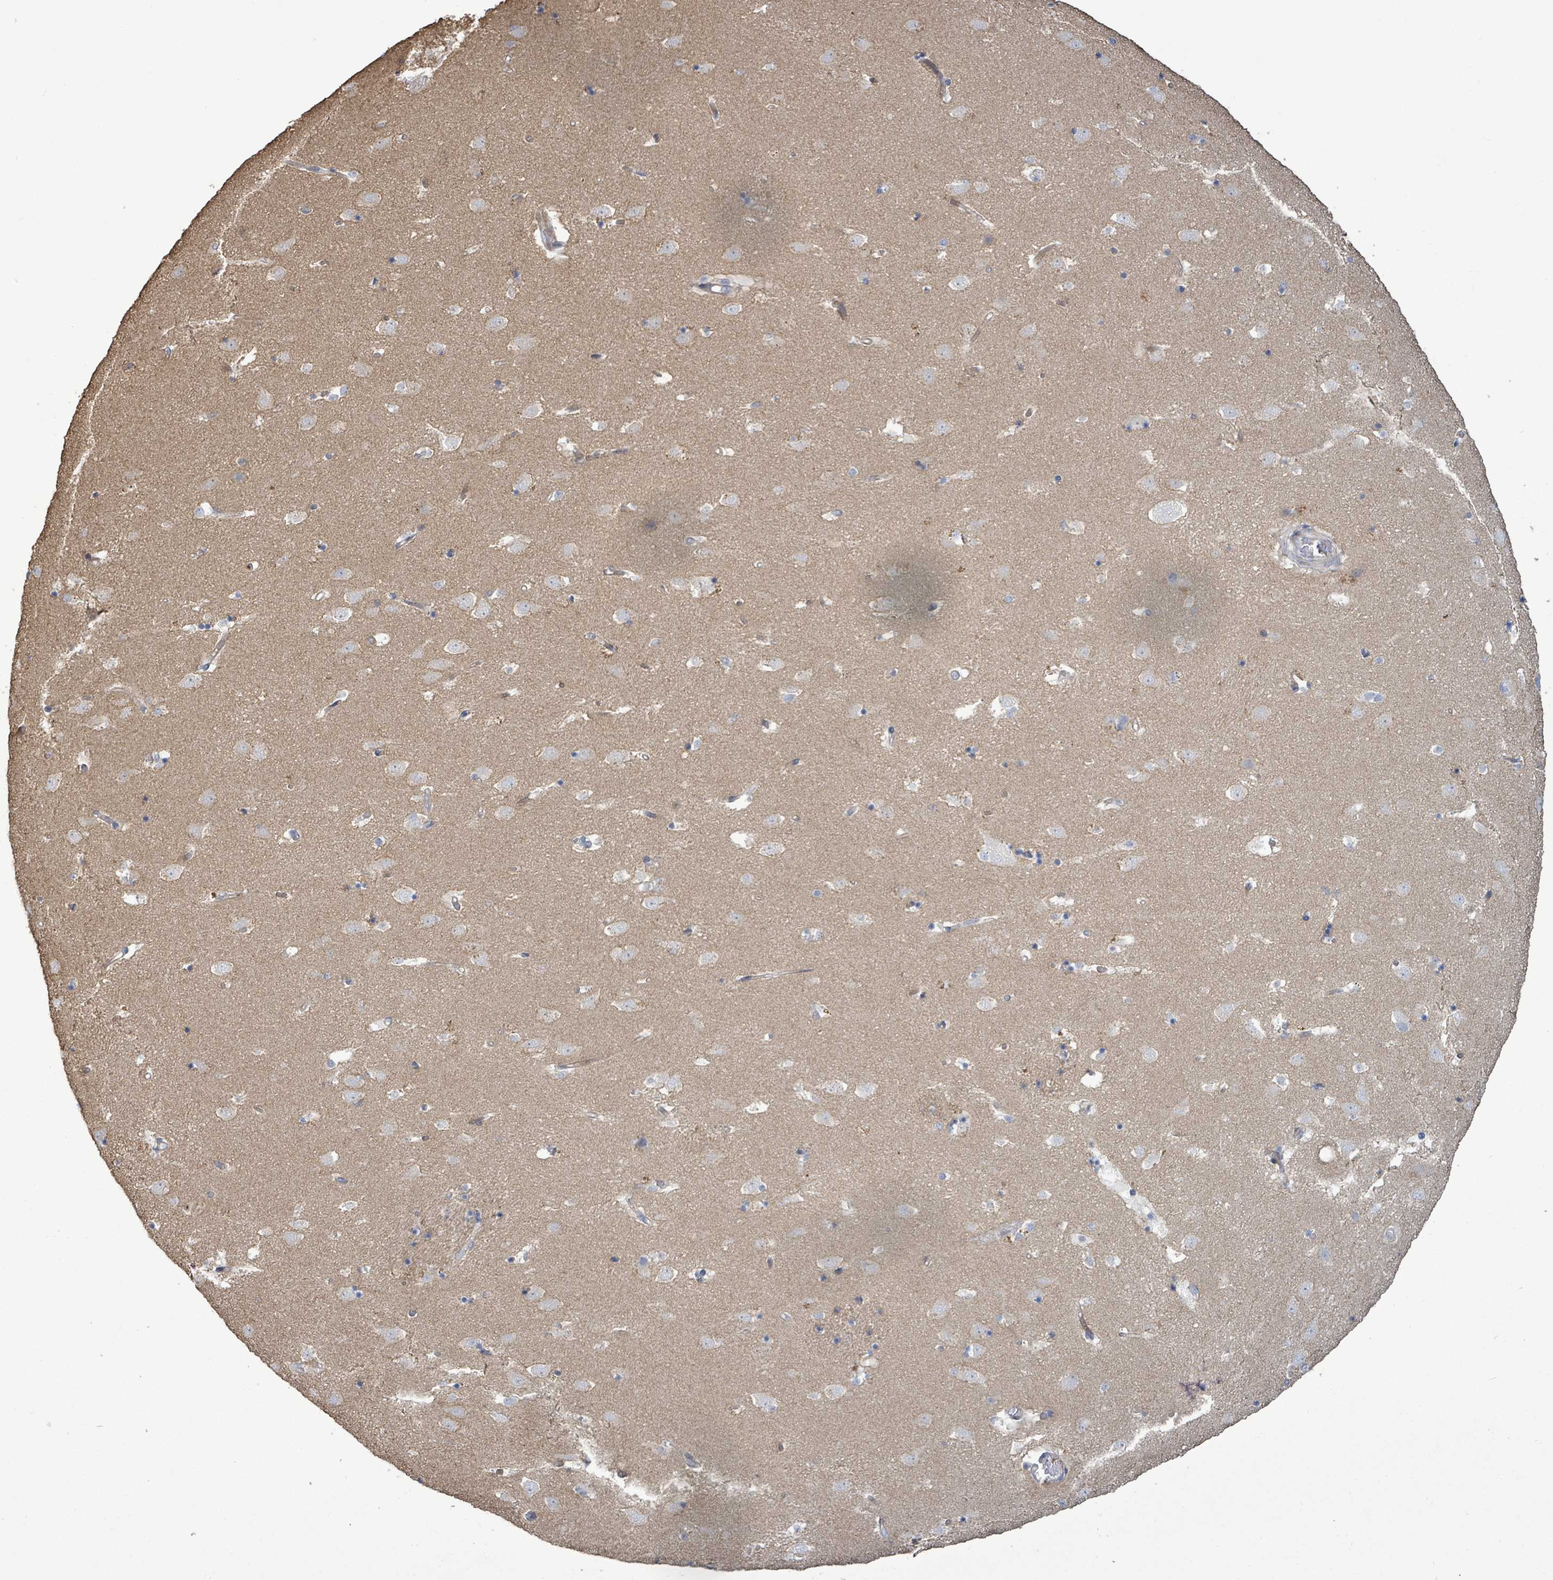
{"staining": {"intensity": "negative", "quantity": "none", "location": "none"}, "tissue": "caudate", "cell_type": "Glial cells", "image_type": "normal", "snomed": [{"axis": "morphology", "description": "Normal tissue, NOS"}, {"axis": "topography", "description": "Lateral ventricle wall"}], "caption": "Human caudate stained for a protein using IHC displays no expression in glial cells.", "gene": "HRAS", "patient": {"sex": "male", "age": 58}}